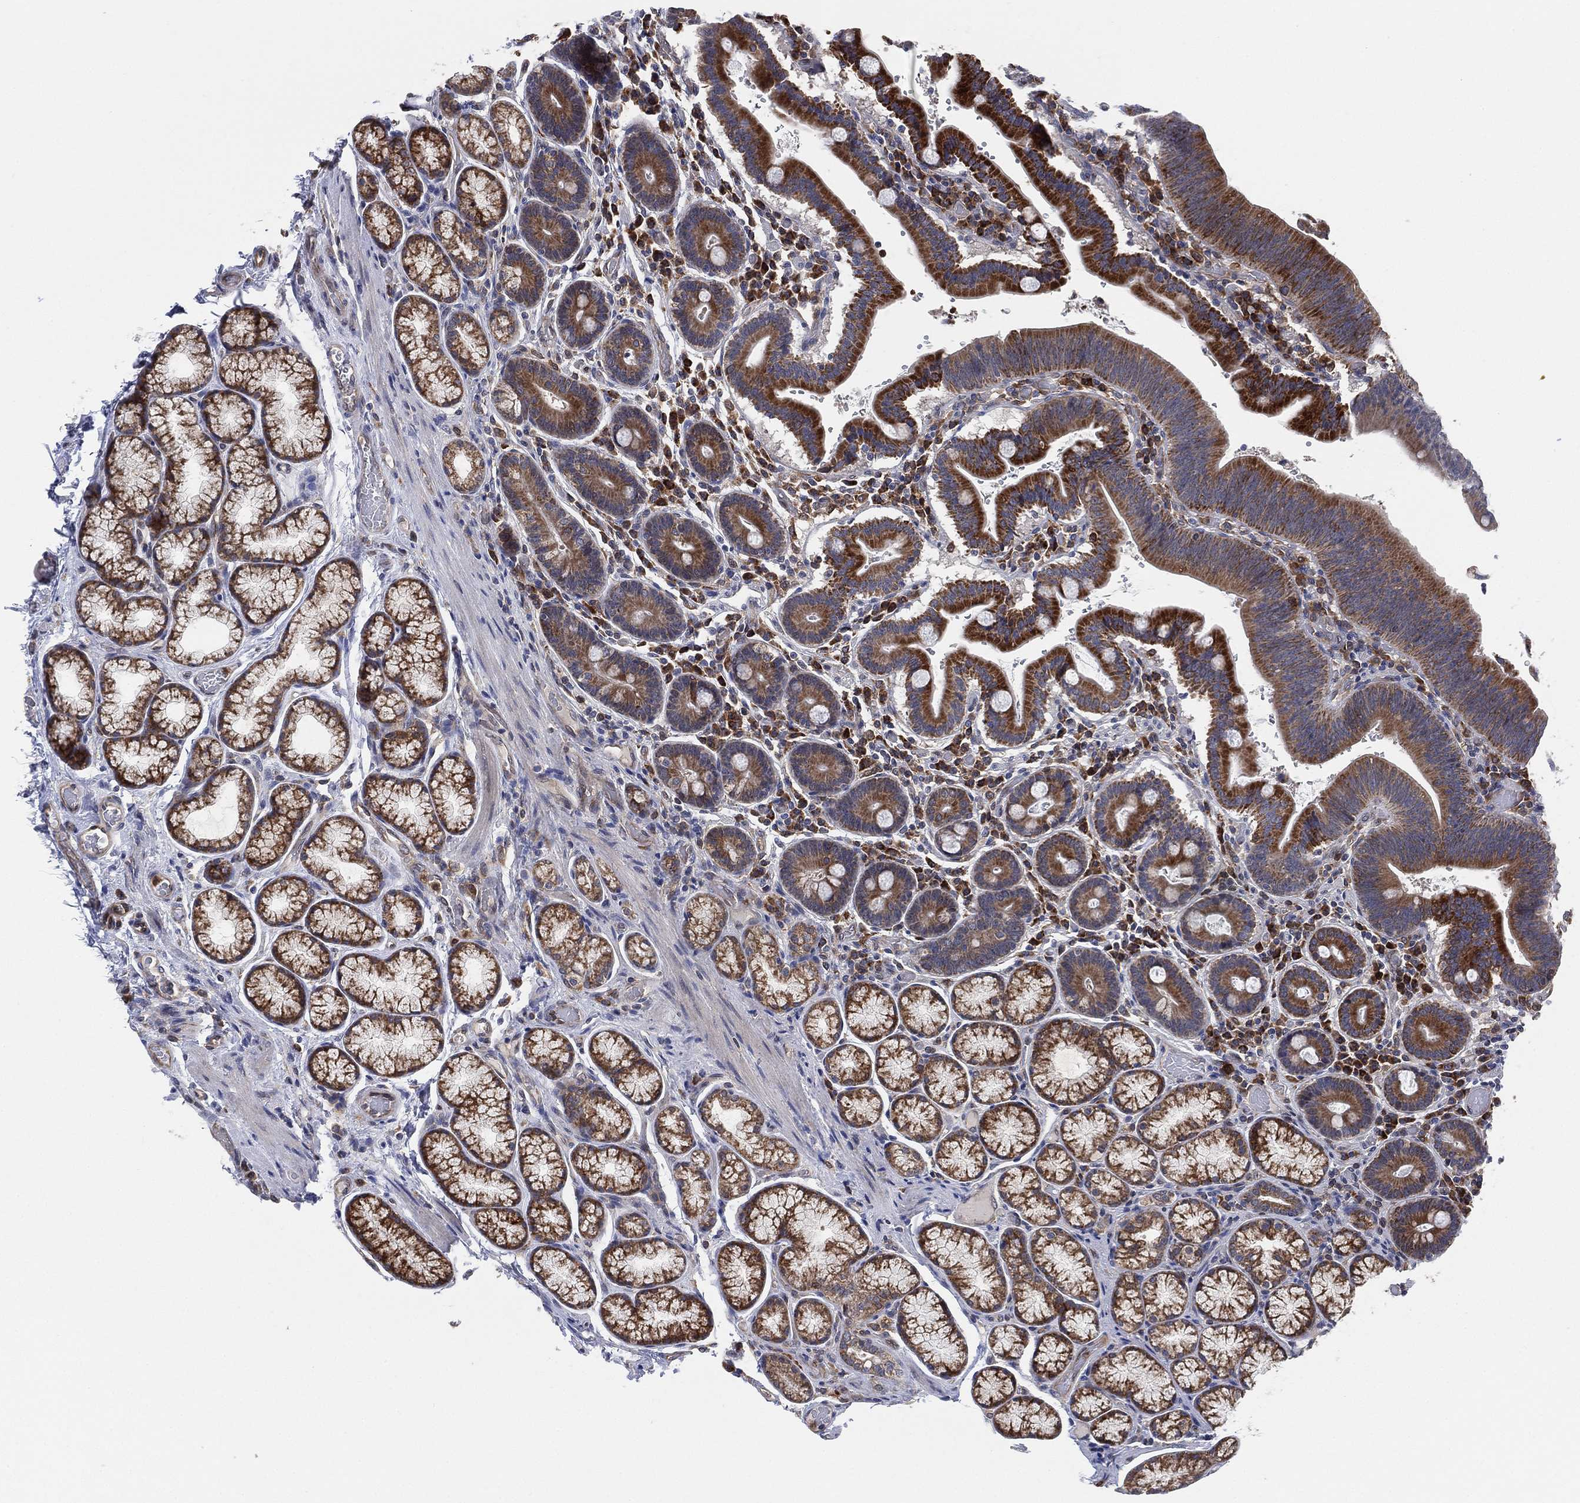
{"staining": {"intensity": "strong", "quantity": ">75%", "location": "cytoplasmic/membranous"}, "tissue": "duodenum", "cell_type": "Glandular cells", "image_type": "normal", "snomed": [{"axis": "morphology", "description": "Normal tissue, NOS"}, {"axis": "topography", "description": "Duodenum"}], "caption": "Immunohistochemical staining of unremarkable human duodenum exhibits >75% levels of strong cytoplasmic/membranous protein staining in approximately >75% of glandular cells.", "gene": "FES", "patient": {"sex": "female", "age": 62}}